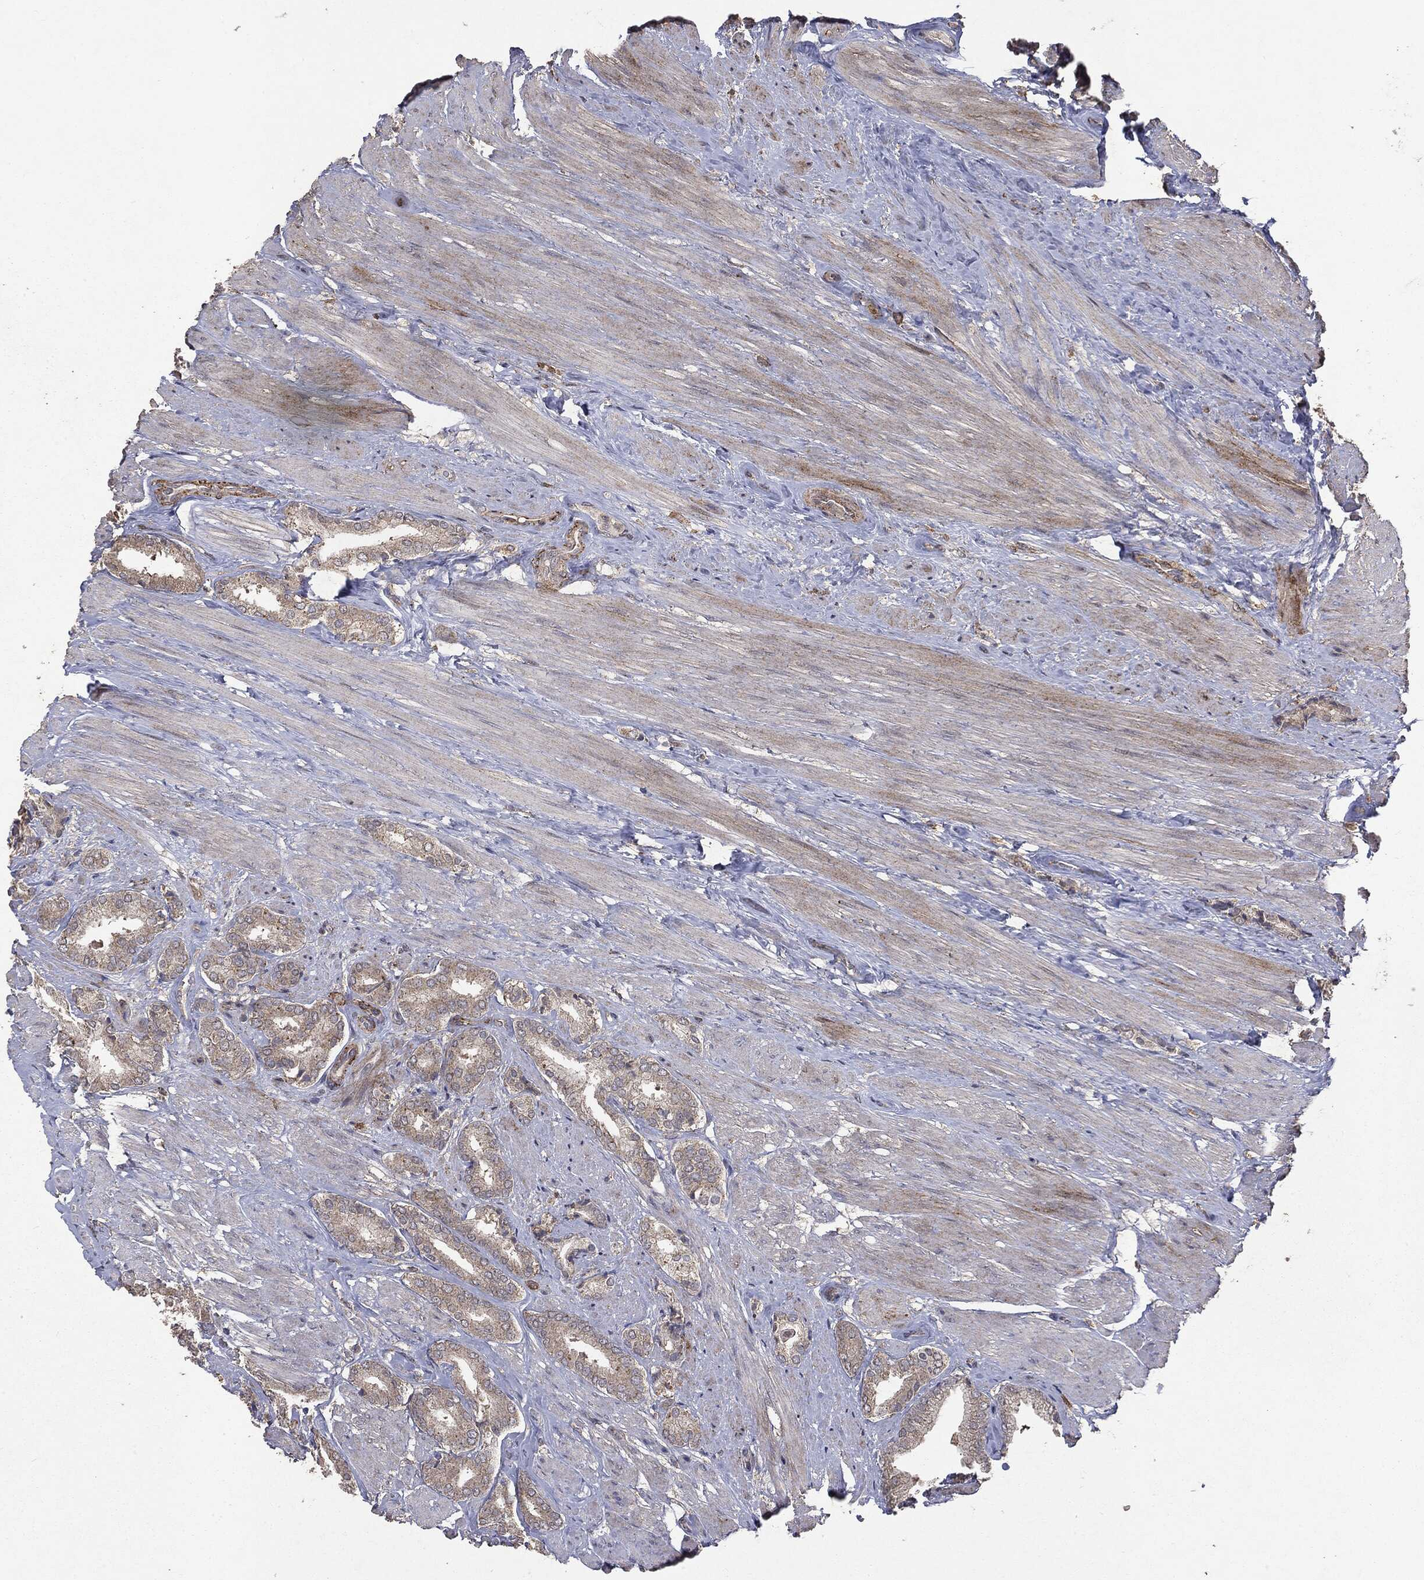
{"staining": {"intensity": "negative", "quantity": "none", "location": "none"}, "tissue": "prostate cancer", "cell_type": "Tumor cells", "image_type": "cancer", "snomed": [{"axis": "morphology", "description": "Adenocarcinoma, High grade"}, {"axis": "topography", "description": "Prostate"}], "caption": "IHC histopathology image of human adenocarcinoma (high-grade) (prostate) stained for a protein (brown), which displays no staining in tumor cells. The staining was performed using DAB to visualize the protein expression in brown, while the nuclei were stained in blue with hematoxylin (Magnification: 20x).", "gene": "PTEN", "patient": {"sex": "male", "age": 56}}